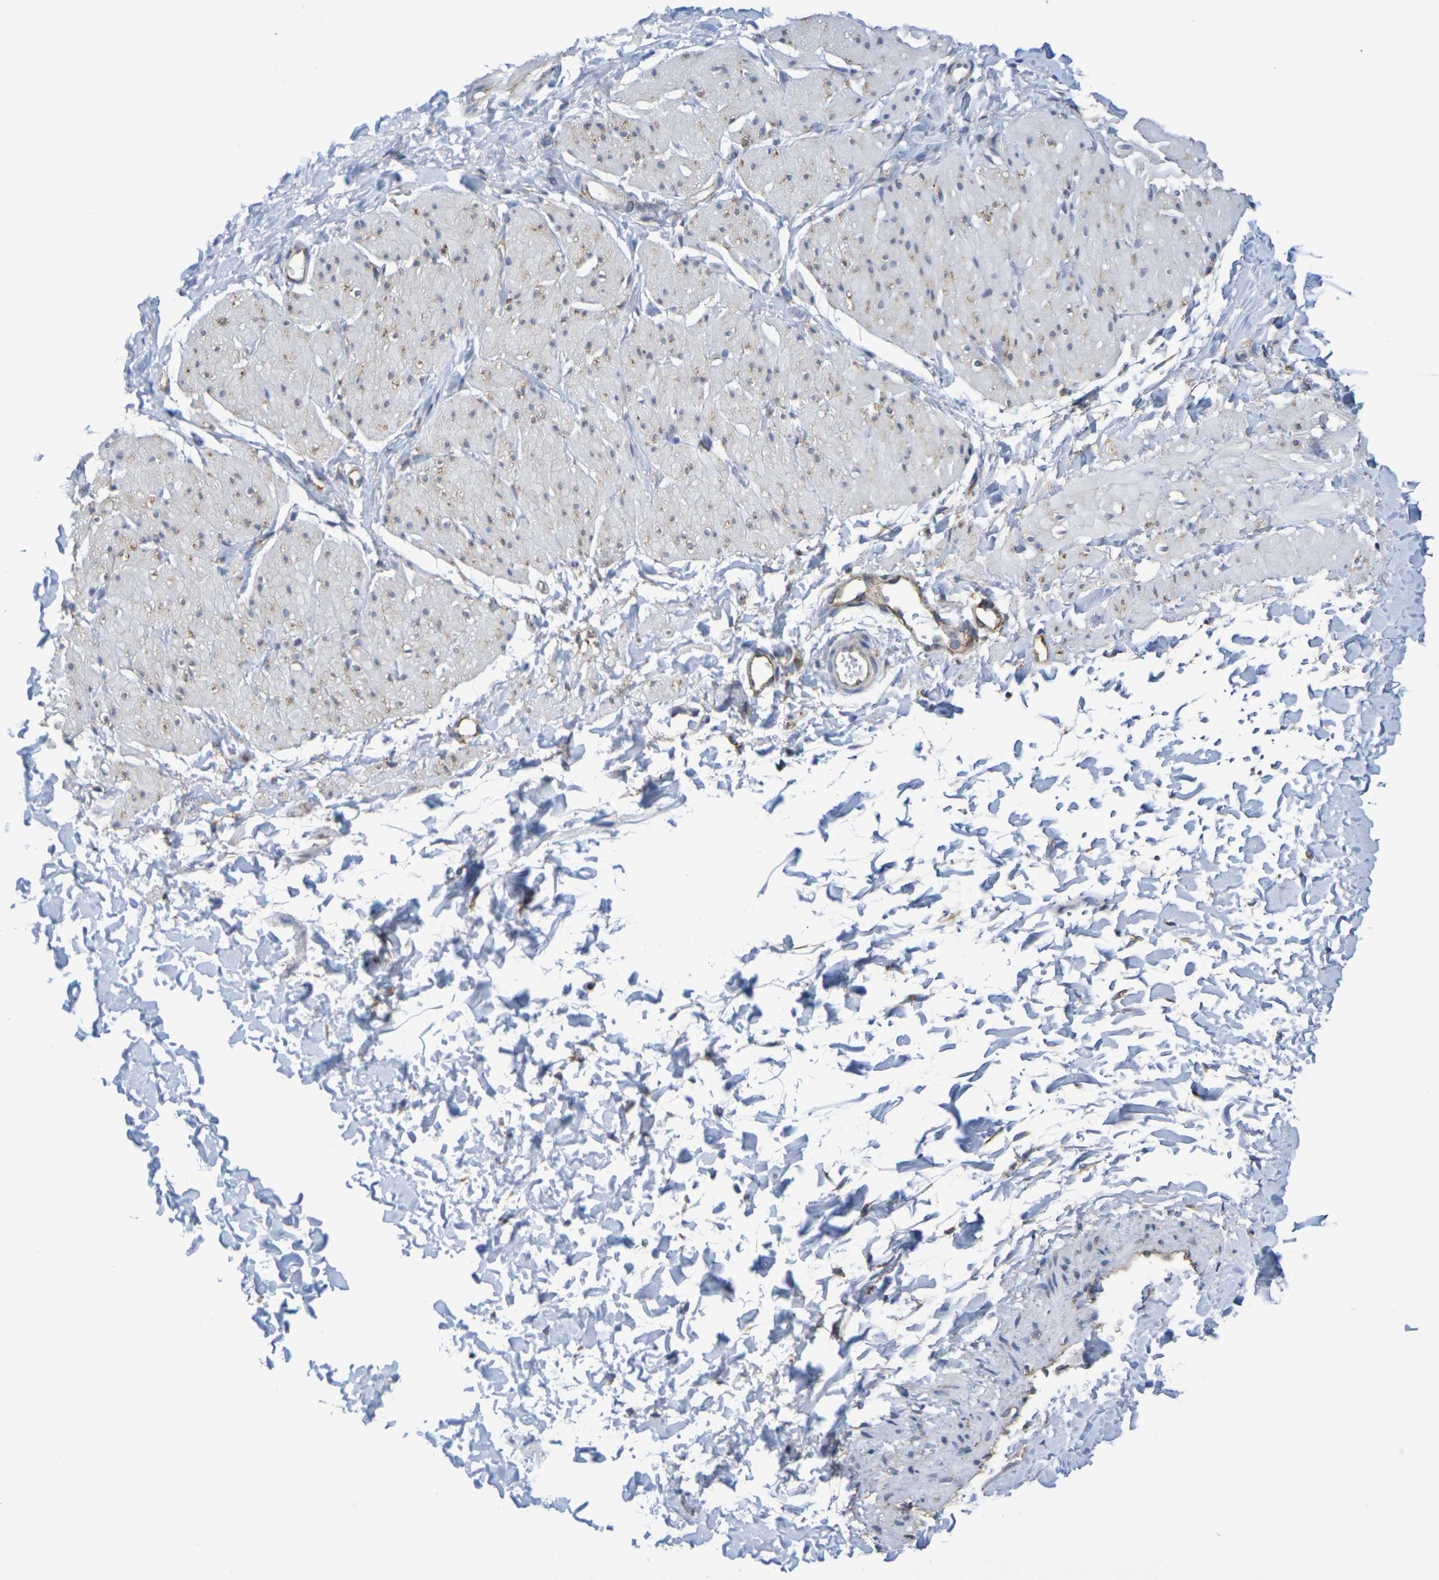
{"staining": {"intensity": "weak", "quantity": "<25%", "location": "cytoplasmic/membranous"}, "tissue": "smooth muscle", "cell_type": "Smooth muscle cells", "image_type": "normal", "snomed": [{"axis": "morphology", "description": "Normal tissue, NOS"}, {"axis": "topography", "description": "Smooth muscle"}], "caption": "The IHC photomicrograph has no significant staining in smooth muscle cells of smooth muscle.", "gene": "CHRNB1", "patient": {"sex": "male", "age": 16}}